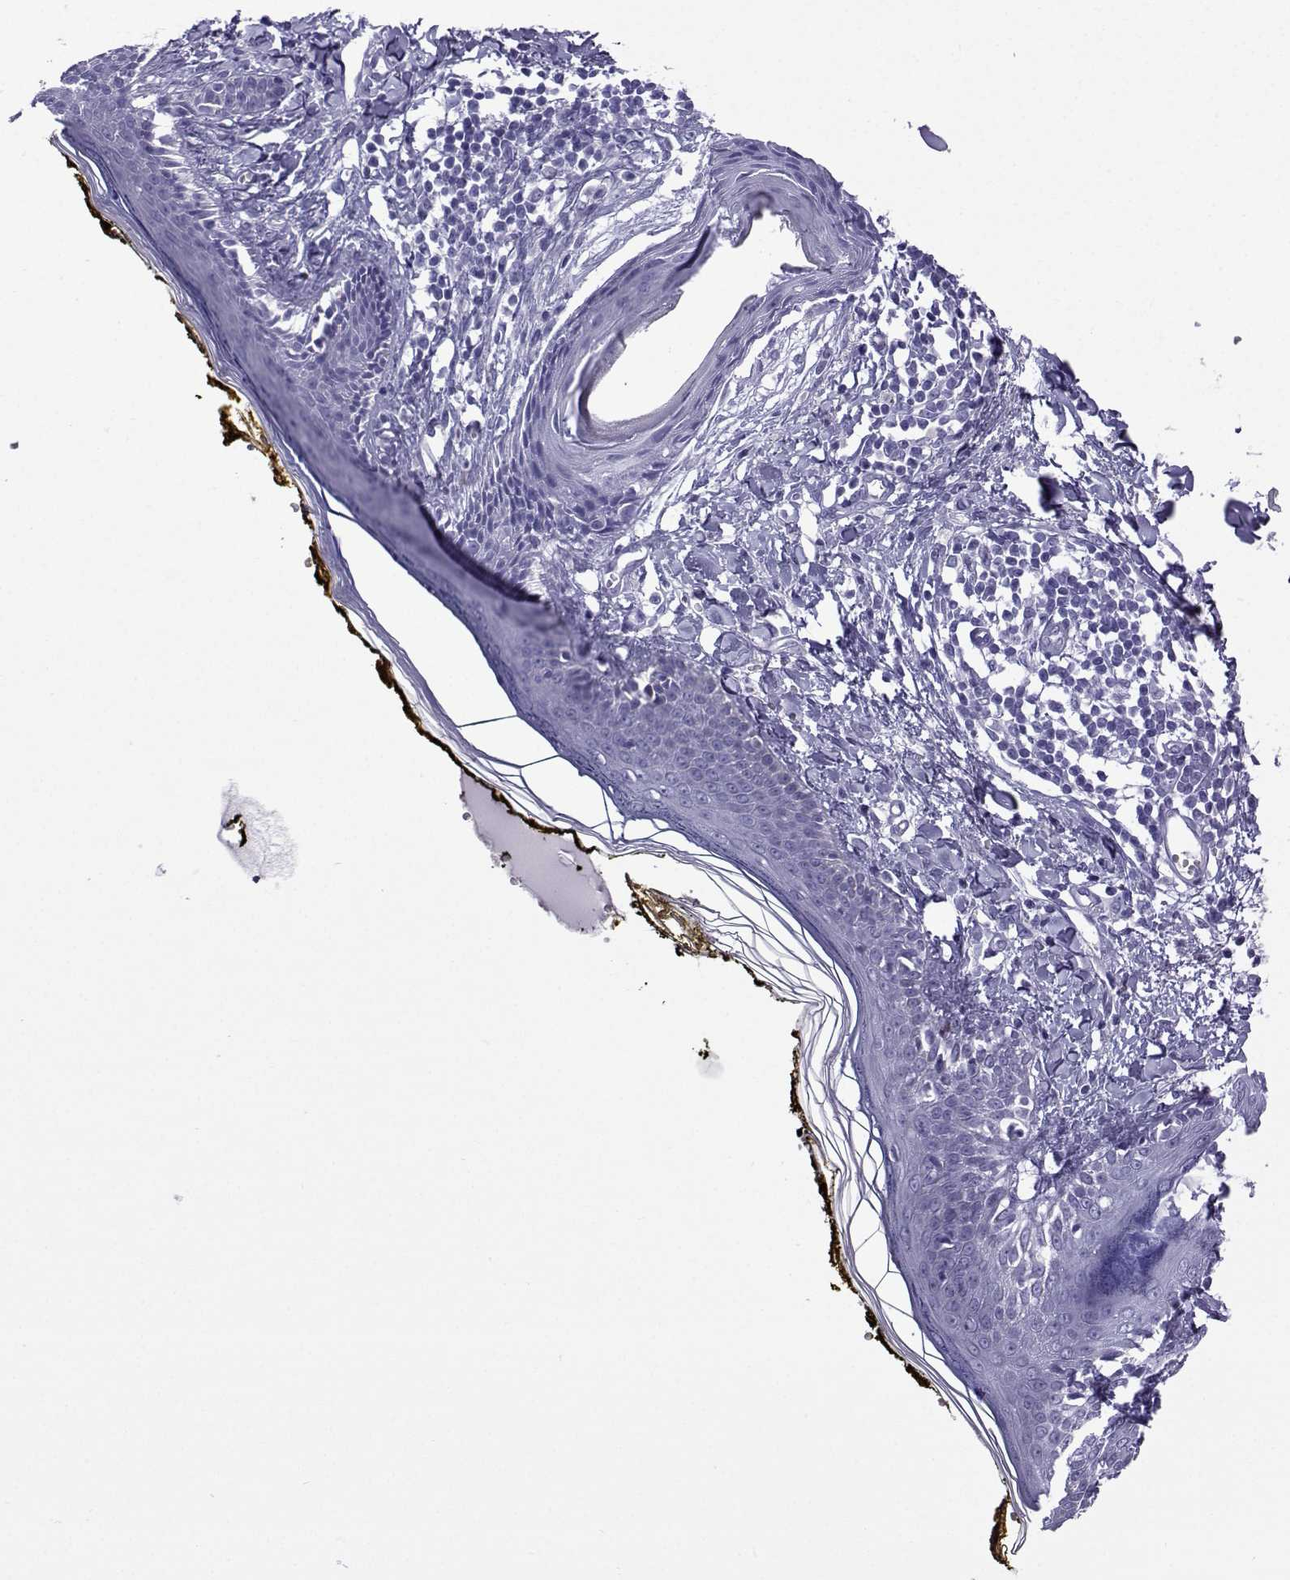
{"staining": {"intensity": "negative", "quantity": "none", "location": "none"}, "tissue": "skin", "cell_type": "Fibroblasts", "image_type": "normal", "snomed": [{"axis": "morphology", "description": "Normal tissue, NOS"}, {"axis": "topography", "description": "Skin"}], "caption": "The immunohistochemistry photomicrograph has no significant expression in fibroblasts of skin. The staining was performed using DAB to visualize the protein expression in brown, while the nuclei were stained in blue with hematoxylin (Magnification: 20x).", "gene": "KCNF1", "patient": {"sex": "male", "age": 76}}